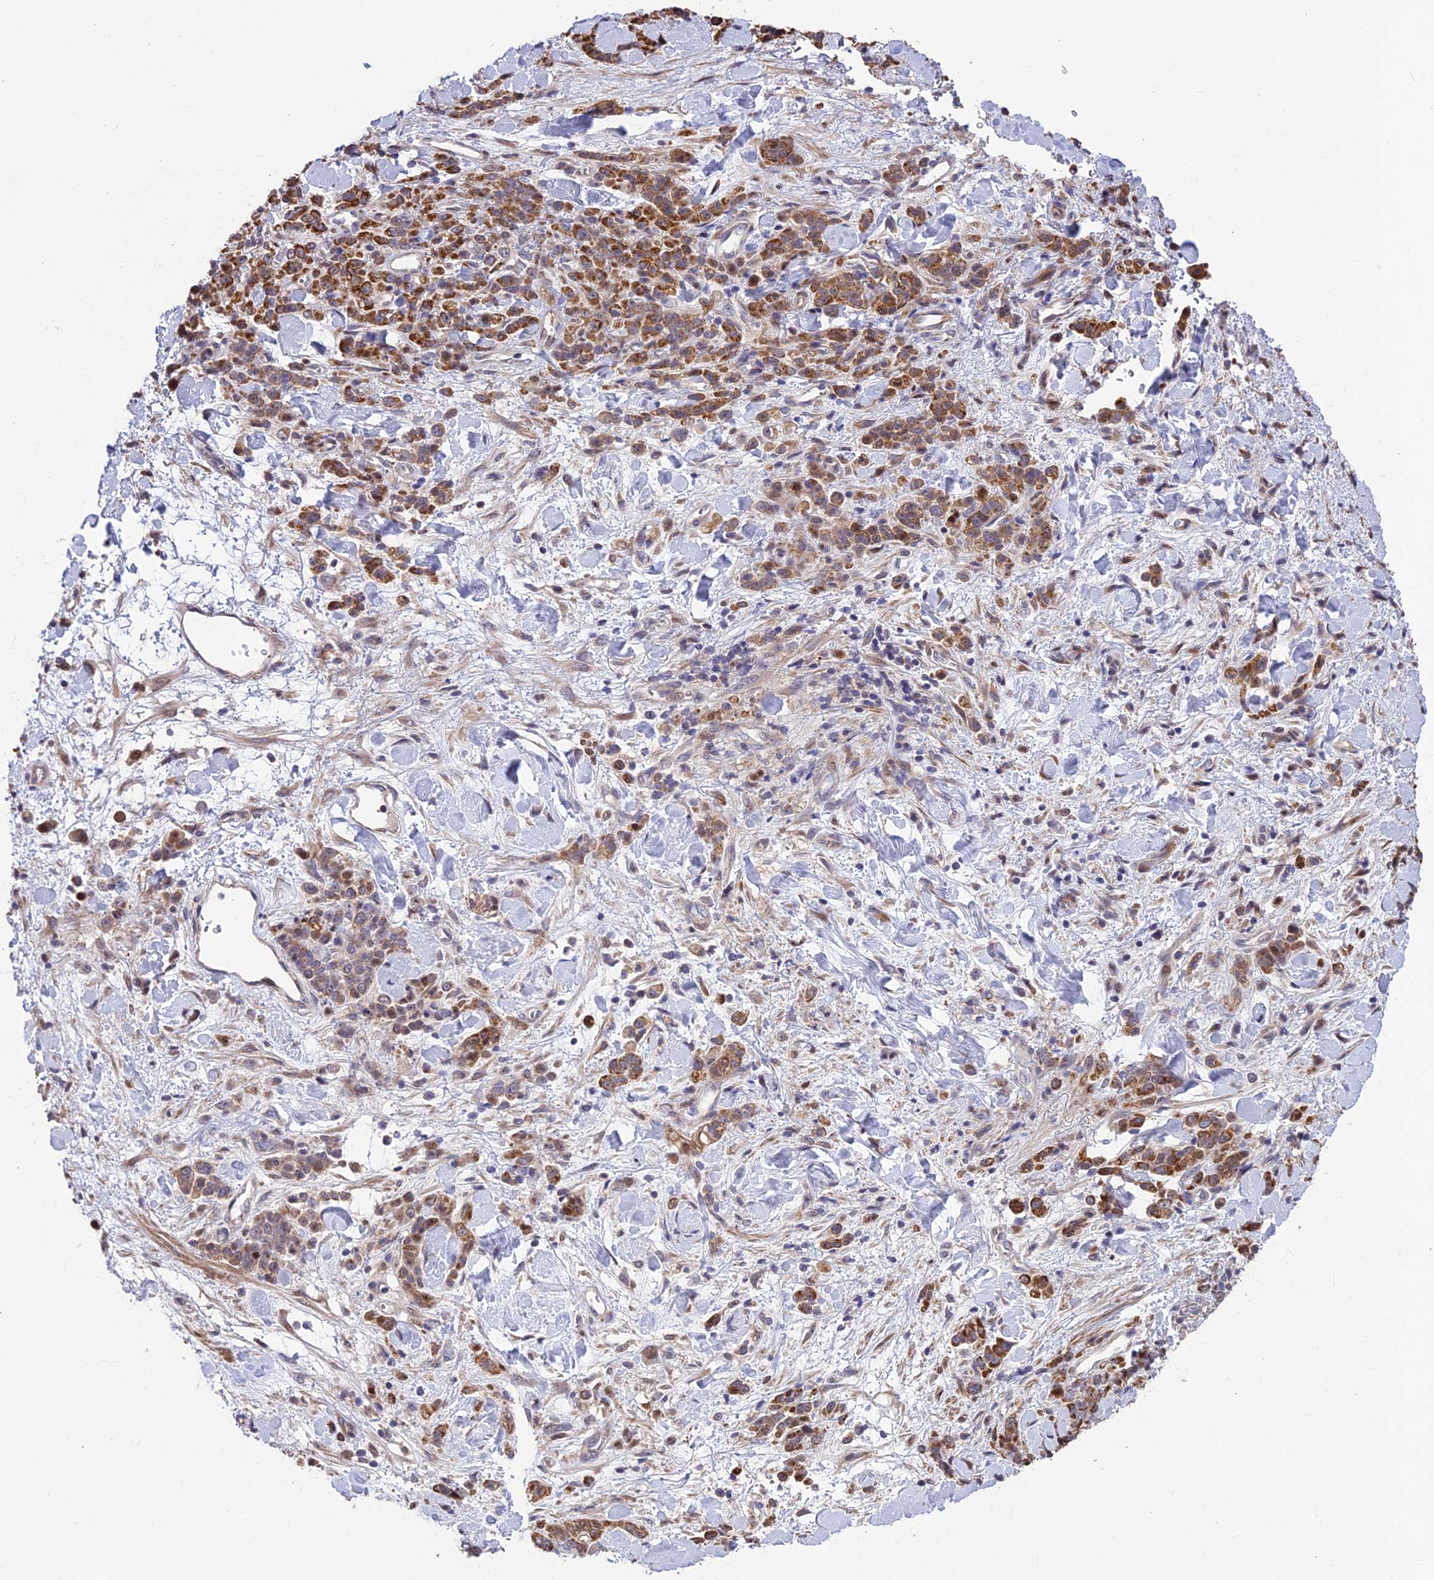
{"staining": {"intensity": "moderate", "quantity": ">75%", "location": "cytoplasmic/membranous"}, "tissue": "stomach cancer", "cell_type": "Tumor cells", "image_type": "cancer", "snomed": [{"axis": "morphology", "description": "Normal tissue, NOS"}, {"axis": "morphology", "description": "Adenocarcinoma, NOS"}, {"axis": "topography", "description": "Stomach"}], "caption": "Tumor cells demonstrate medium levels of moderate cytoplasmic/membranous expression in about >75% of cells in human stomach cancer. Nuclei are stained in blue.", "gene": "SPG21", "patient": {"sex": "male", "age": 82}}